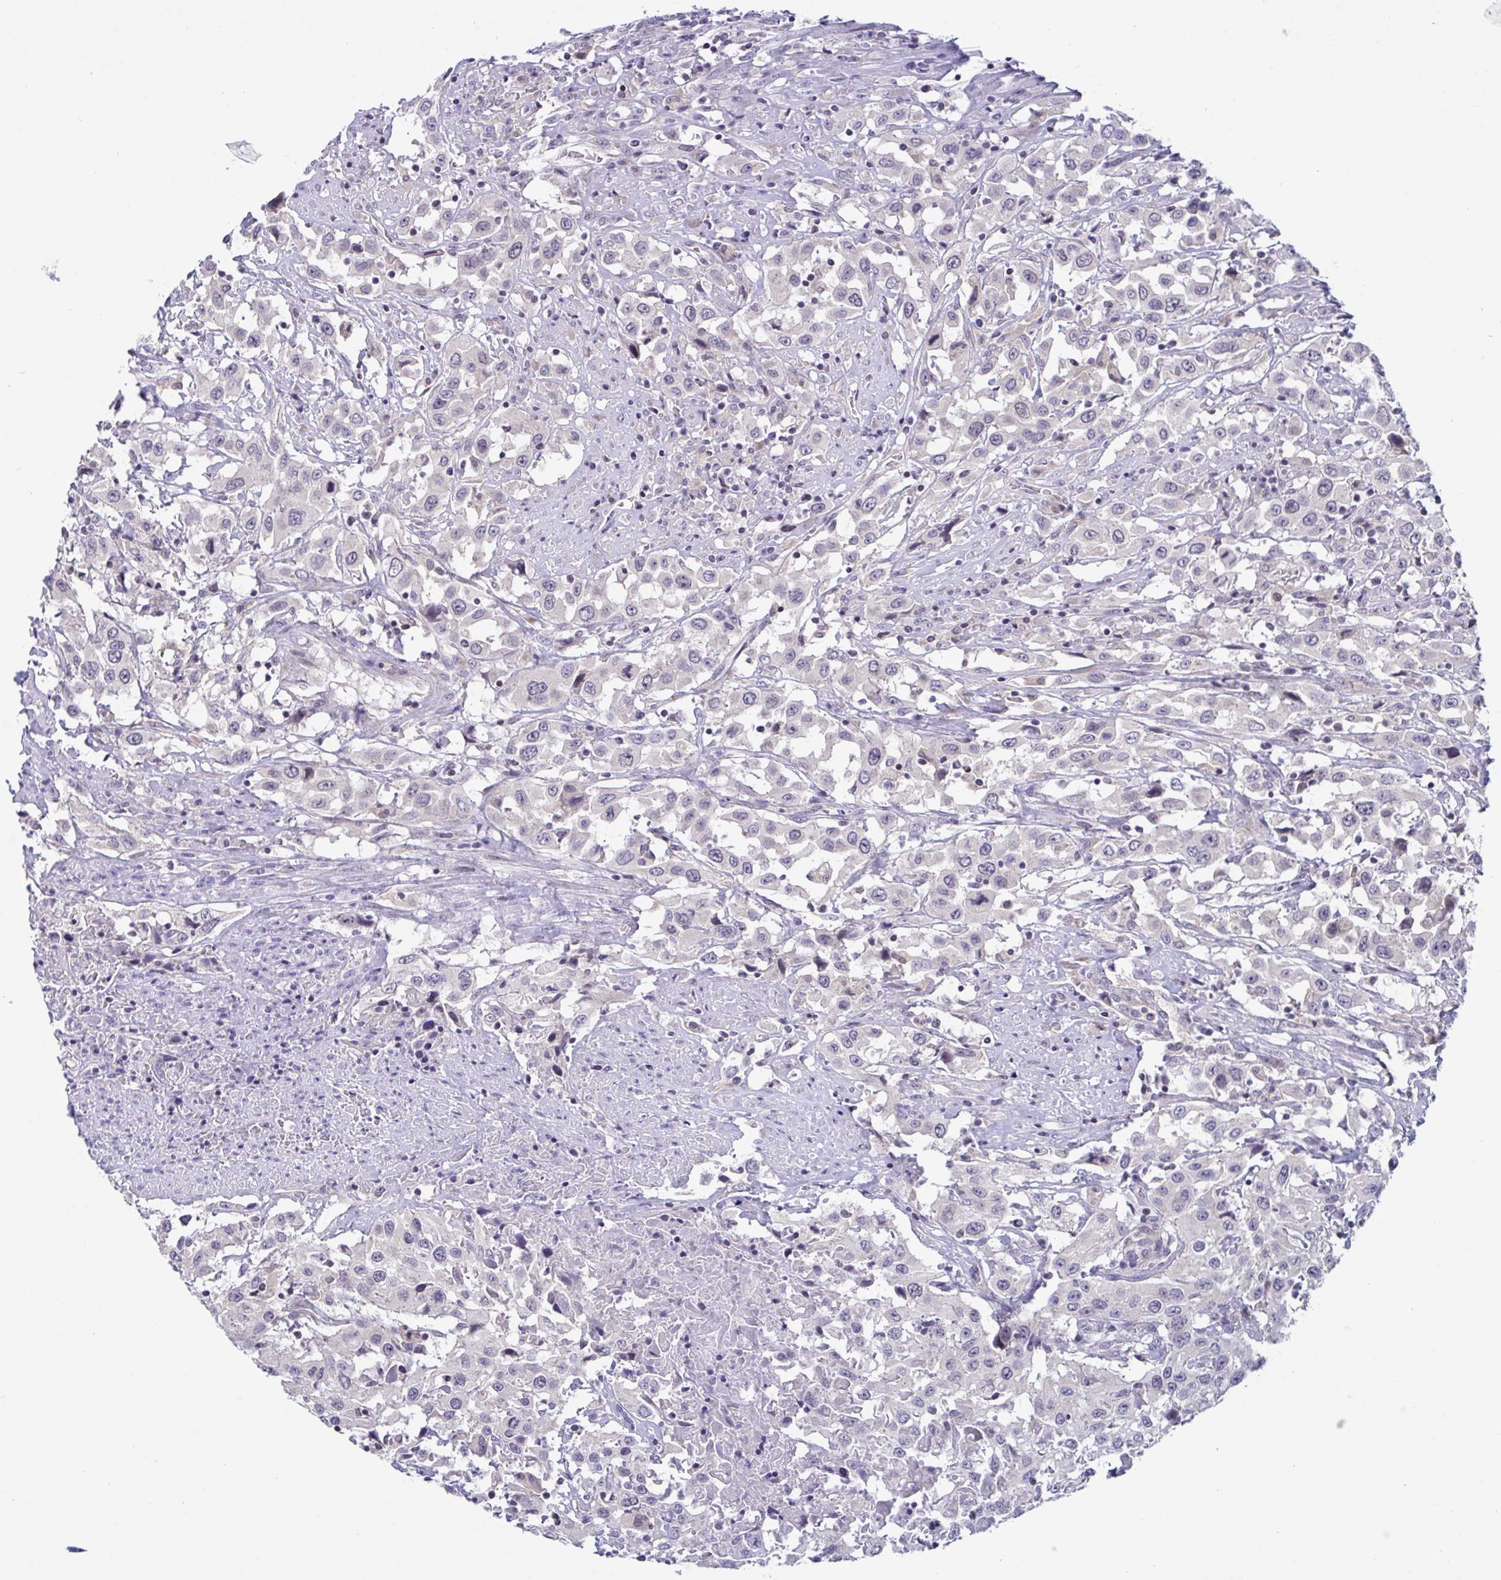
{"staining": {"intensity": "negative", "quantity": "none", "location": "none"}, "tissue": "urothelial cancer", "cell_type": "Tumor cells", "image_type": "cancer", "snomed": [{"axis": "morphology", "description": "Urothelial carcinoma, High grade"}, {"axis": "topography", "description": "Urinary bladder"}], "caption": "This is an immunohistochemistry micrograph of human urothelial cancer. There is no staining in tumor cells.", "gene": "SNX11", "patient": {"sex": "male", "age": 61}}